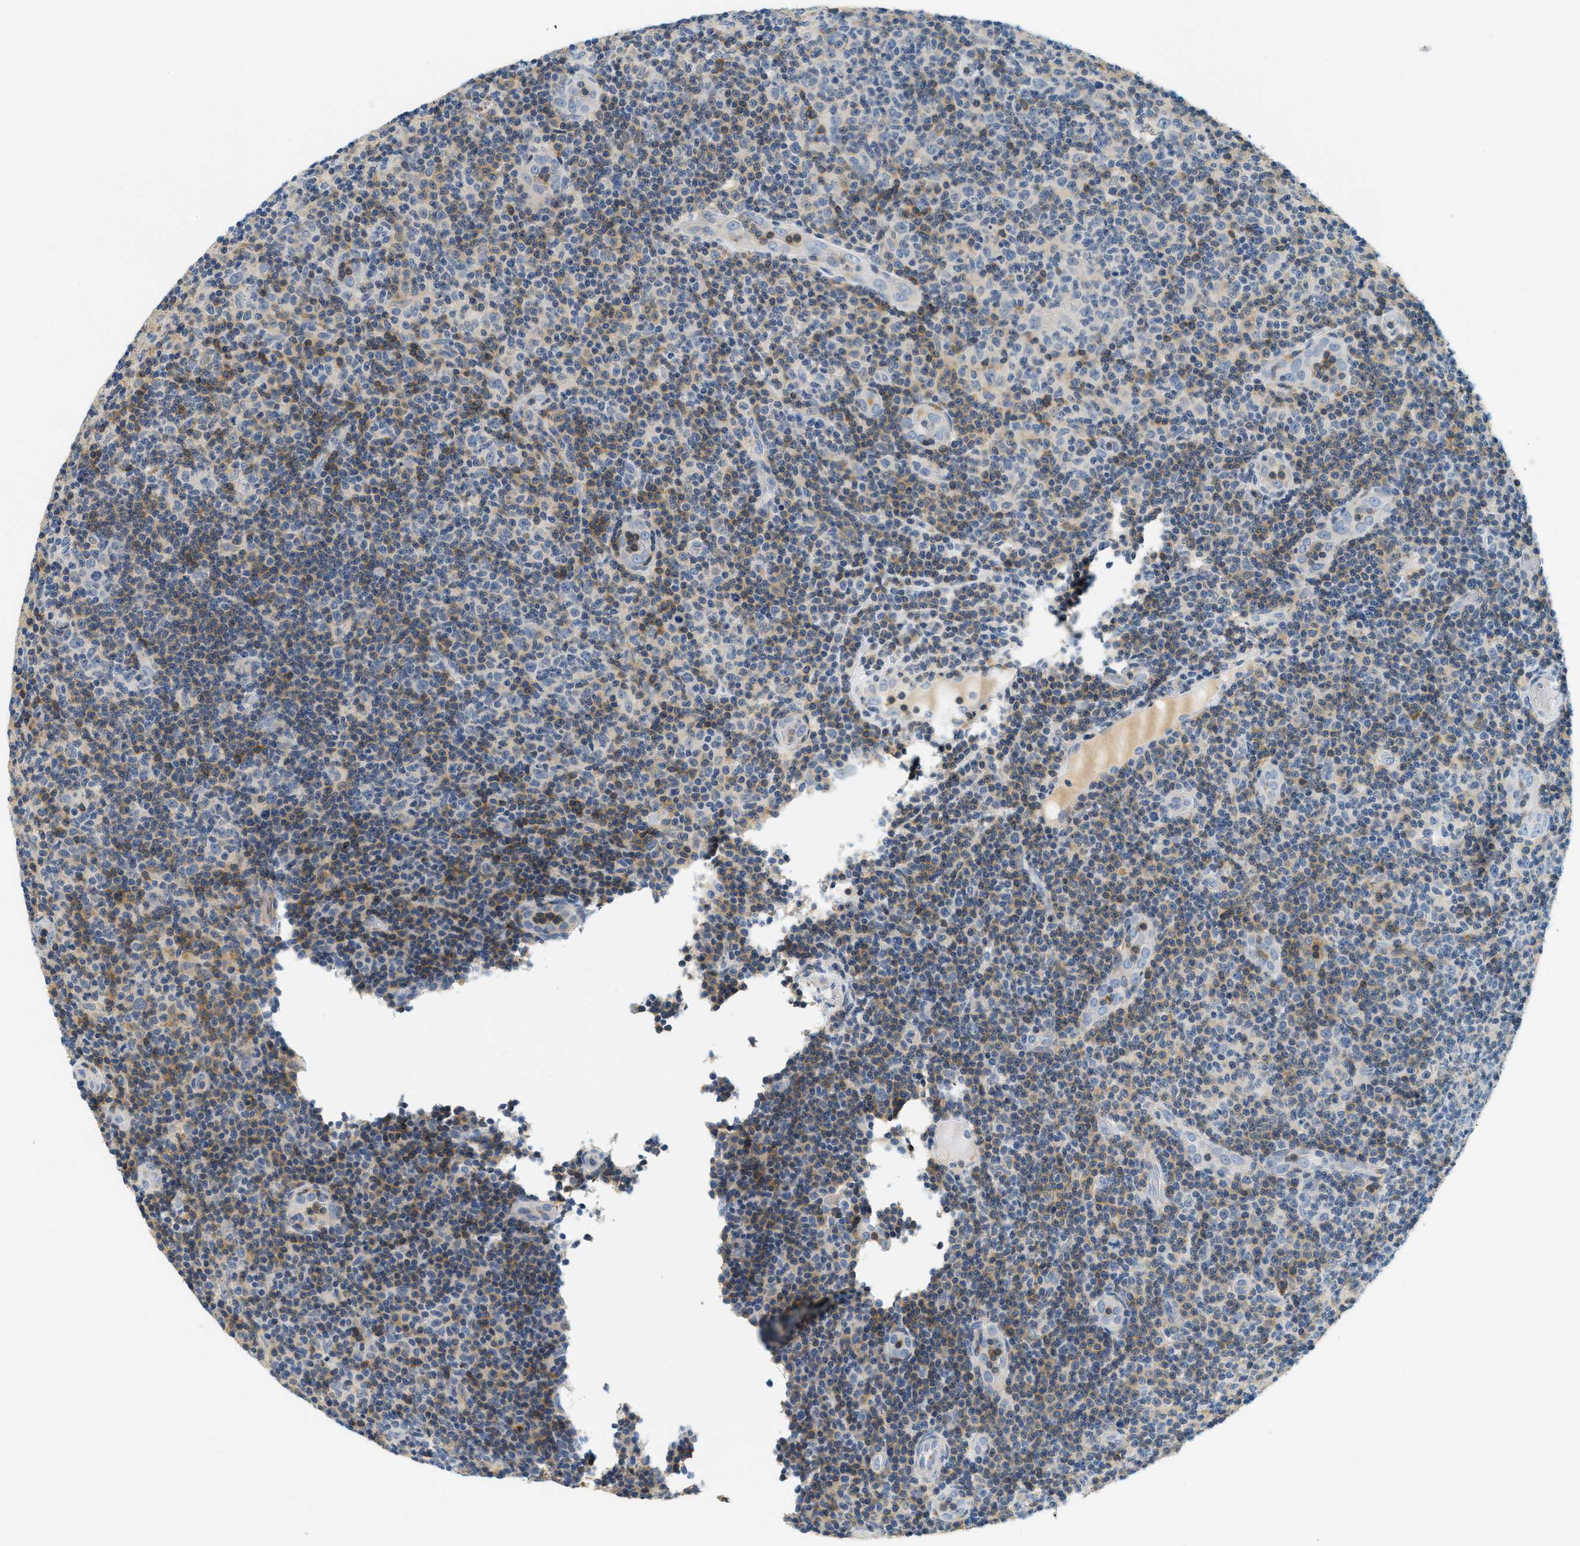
{"staining": {"intensity": "moderate", "quantity": "25%-75%", "location": "cytoplasmic/membranous"}, "tissue": "lymphoma", "cell_type": "Tumor cells", "image_type": "cancer", "snomed": [{"axis": "morphology", "description": "Malignant lymphoma, non-Hodgkin's type, Low grade"}, {"axis": "topography", "description": "Lymph node"}], "caption": "DAB immunohistochemical staining of malignant lymphoma, non-Hodgkin's type (low-grade) reveals moderate cytoplasmic/membranous protein positivity in about 25%-75% of tumor cells. Immunohistochemistry stains the protein of interest in brown and the nuclei are stained blue.", "gene": "RASGRP2", "patient": {"sex": "male", "age": 83}}